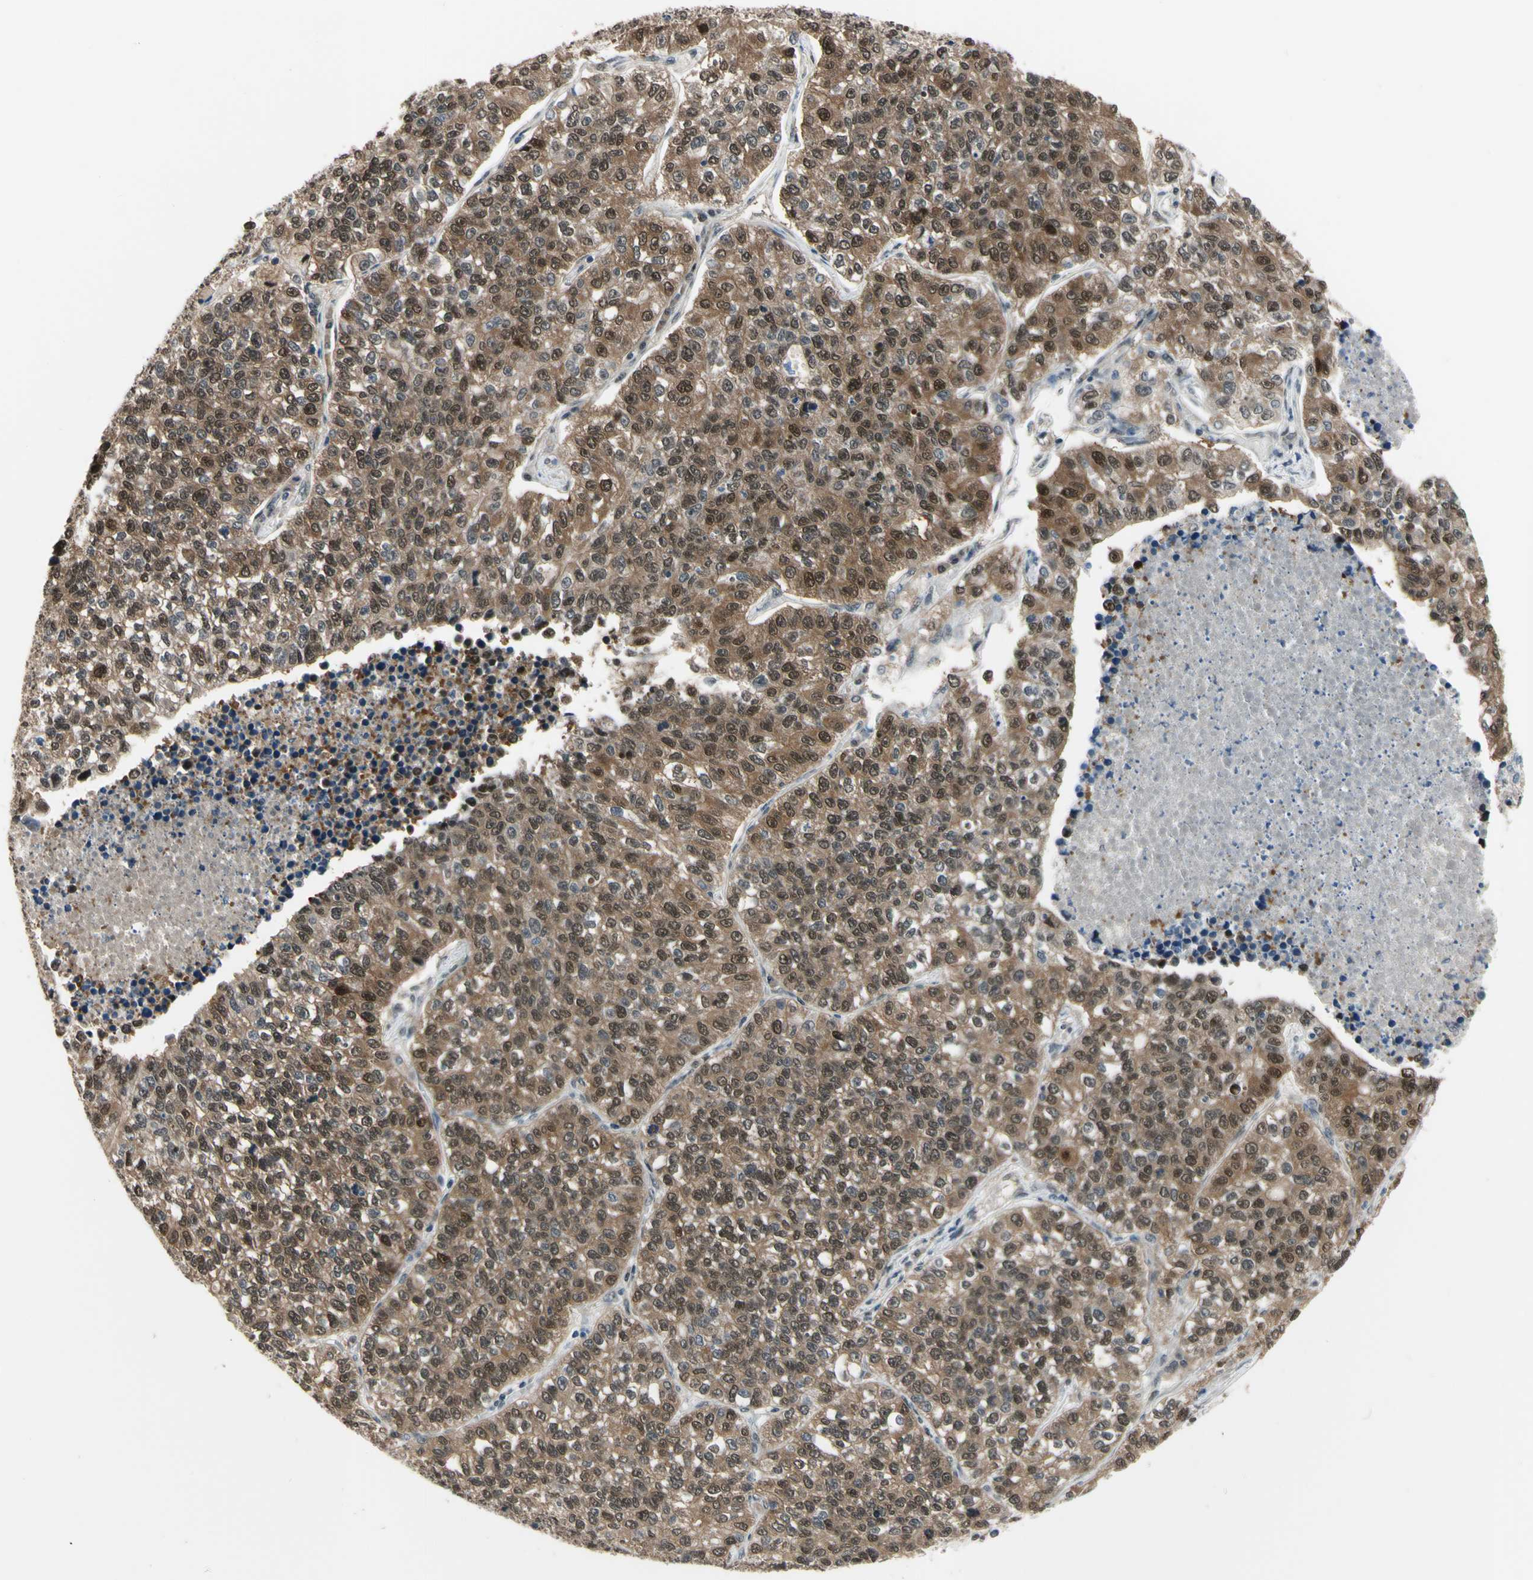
{"staining": {"intensity": "moderate", "quantity": ">75%", "location": "cytoplasmic/membranous,nuclear"}, "tissue": "lung cancer", "cell_type": "Tumor cells", "image_type": "cancer", "snomed": [{"axis": "morphology", "description": "Adenocarcinoma, NOS"}, {"axis": "topography", "description": "Lung"}], "caption": "The immunohistochemical stain labels moderate cytoplasmic/membranous and nuclear staining in tumor cells of lung adenocarcinoma tissue. (DAB IHC, brown staining for protein, blue staining for nuclei).", "gene": "HSPA4", "patient": {"sex": "male", "age": 49}}